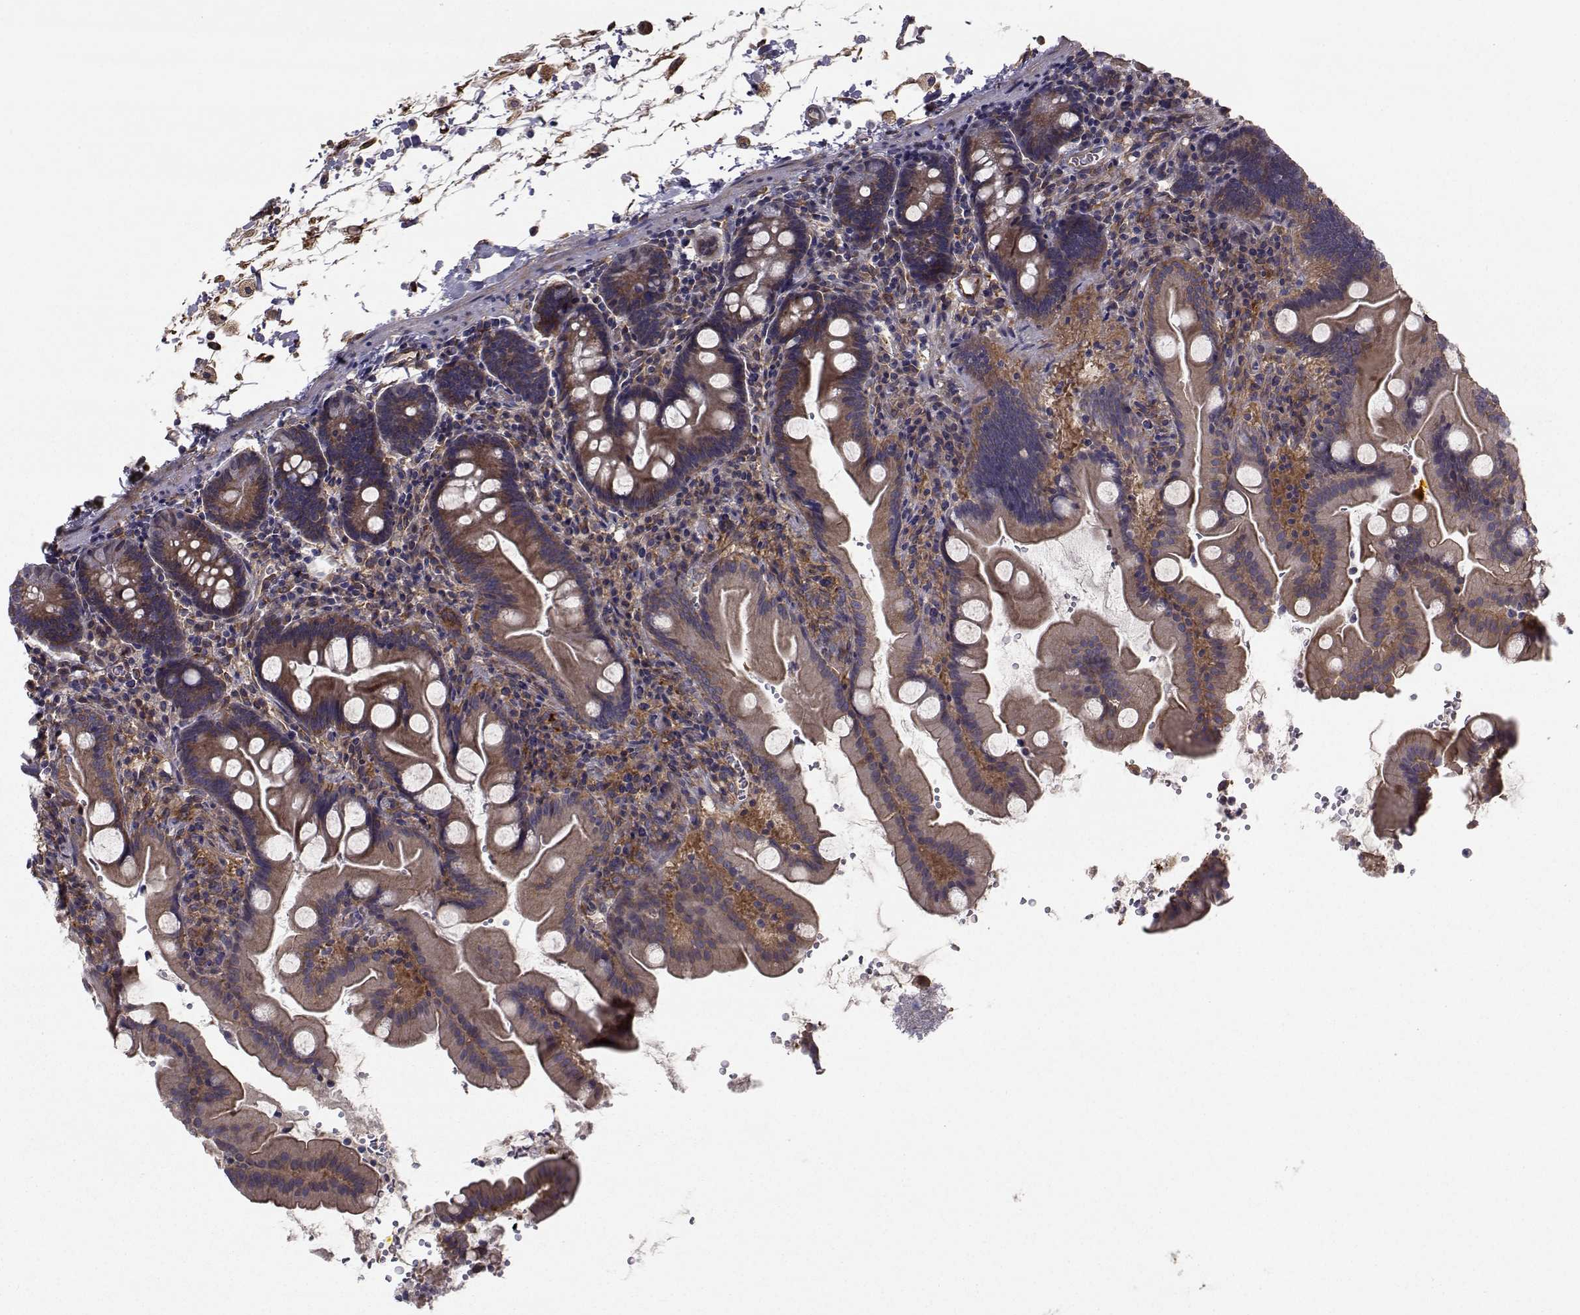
{"staining": {"intensity": "moderate", "quantity": ">75%", "location": "cytoplasmic/membranous"}, "tissue": "small intestine", "cell_type": "Glandular cells", "image_type": "normal", "snomed": [{"axis": "morphology", "description": "Normal tissue, NOS"}, {"axis": "topography", "description": "Small intestine"}], "caption": "Protein staining of normal small intestine reveals moderate cytoplasmic/membranous staining in about >75% of glandular cells.", "gene": "TRIP10", "patient": {"sex": "female", "age": 44}}